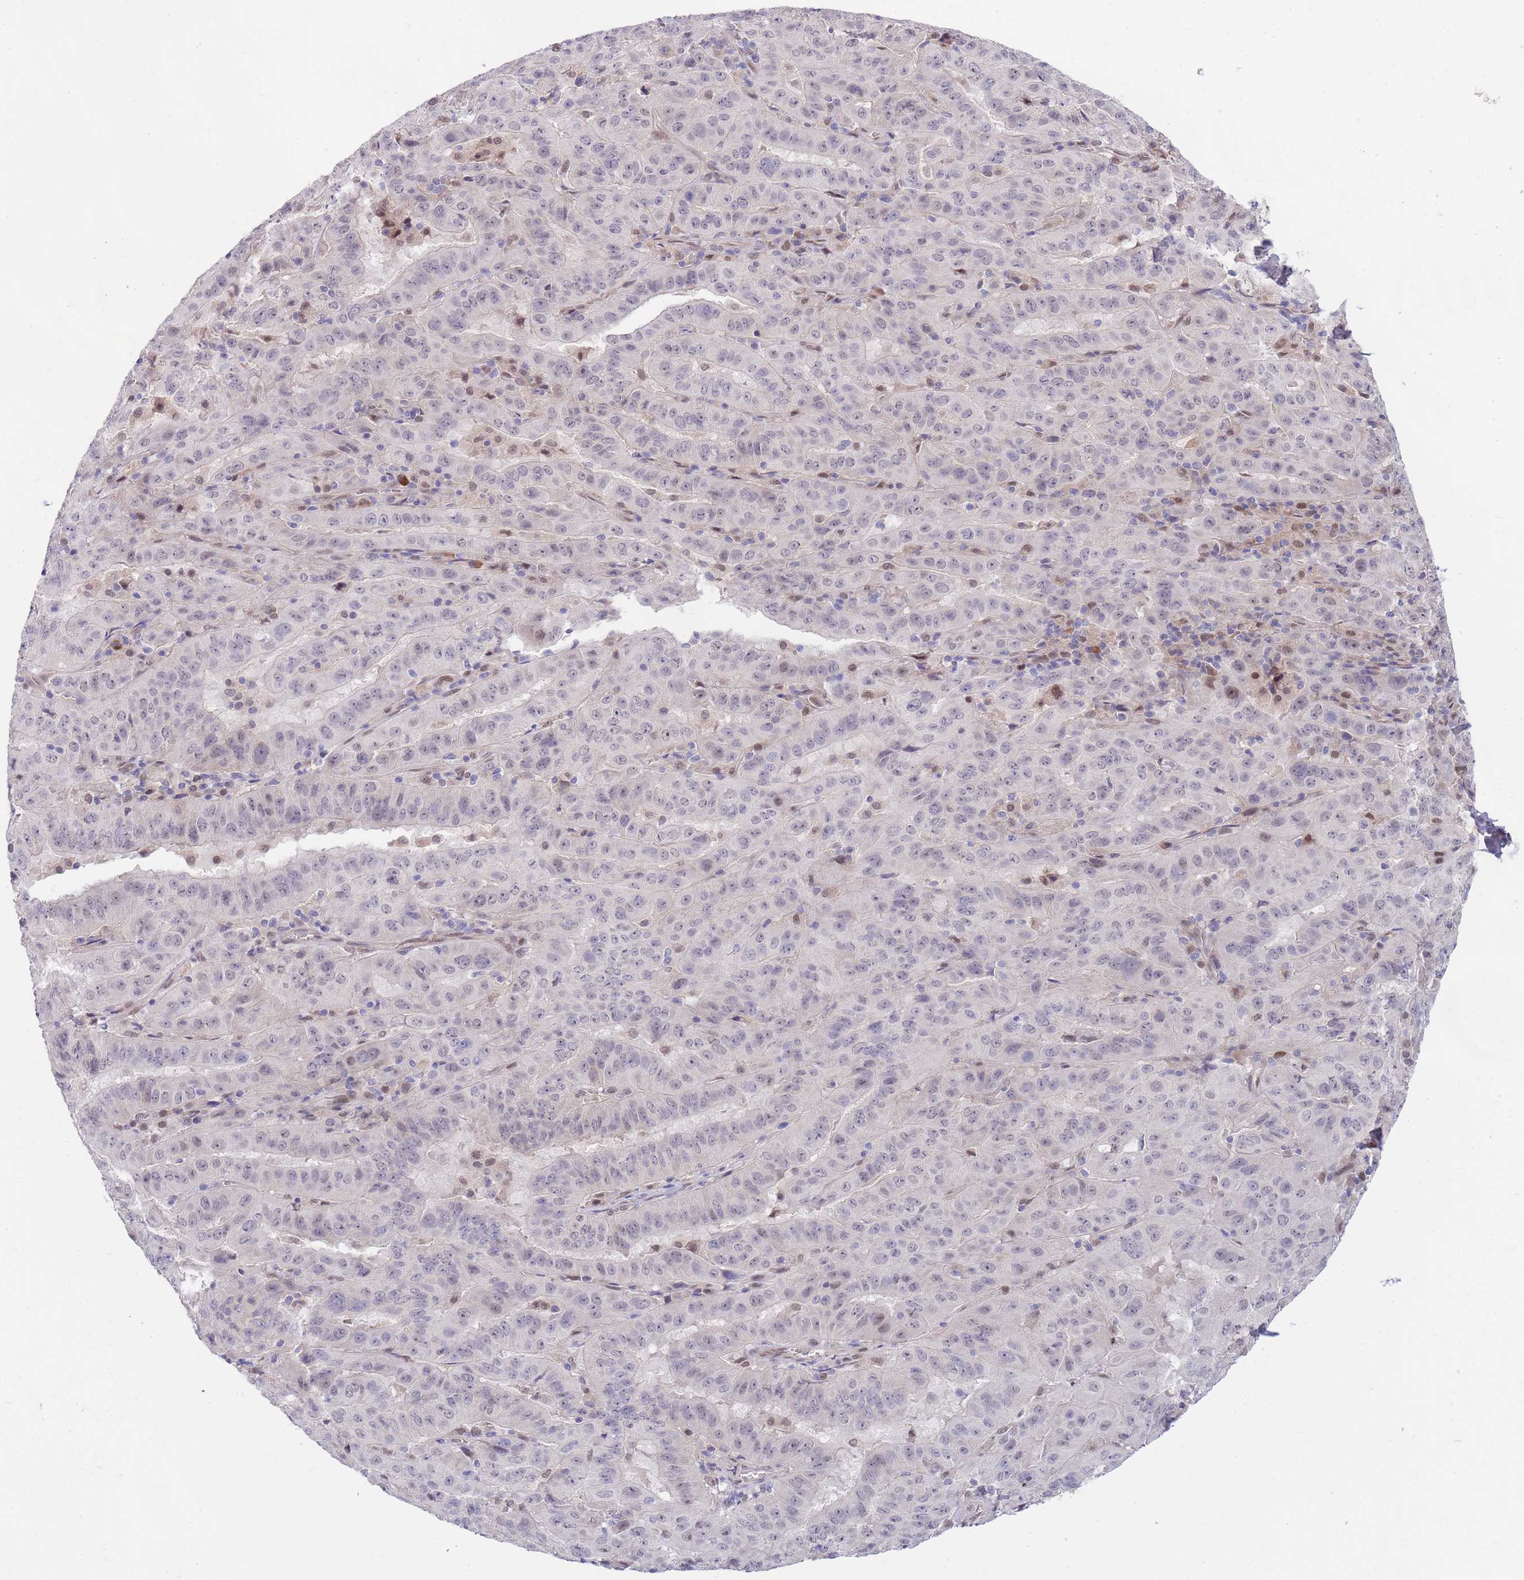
{"staining": {"intensity": "weak", "quantity": "25%-75%", "location": "nuclear"}, "tissue": "pancreatic cancer", "cell_type": "Tumor cells", "image_type": "cancer", "snomed": [{"axis": "morphology", "description": "Adenocarcinoma, NOS"}, {"axis": "topography", "description": "Pancreas"}], "caption": "This is an image of immunohistochemistry staining of pancreatic adenocarcinoma, which shows weak staining in the nuclear of tumor cells.", "gene": "NLRP6", "patient": {"sex": "male", "age": 63}}